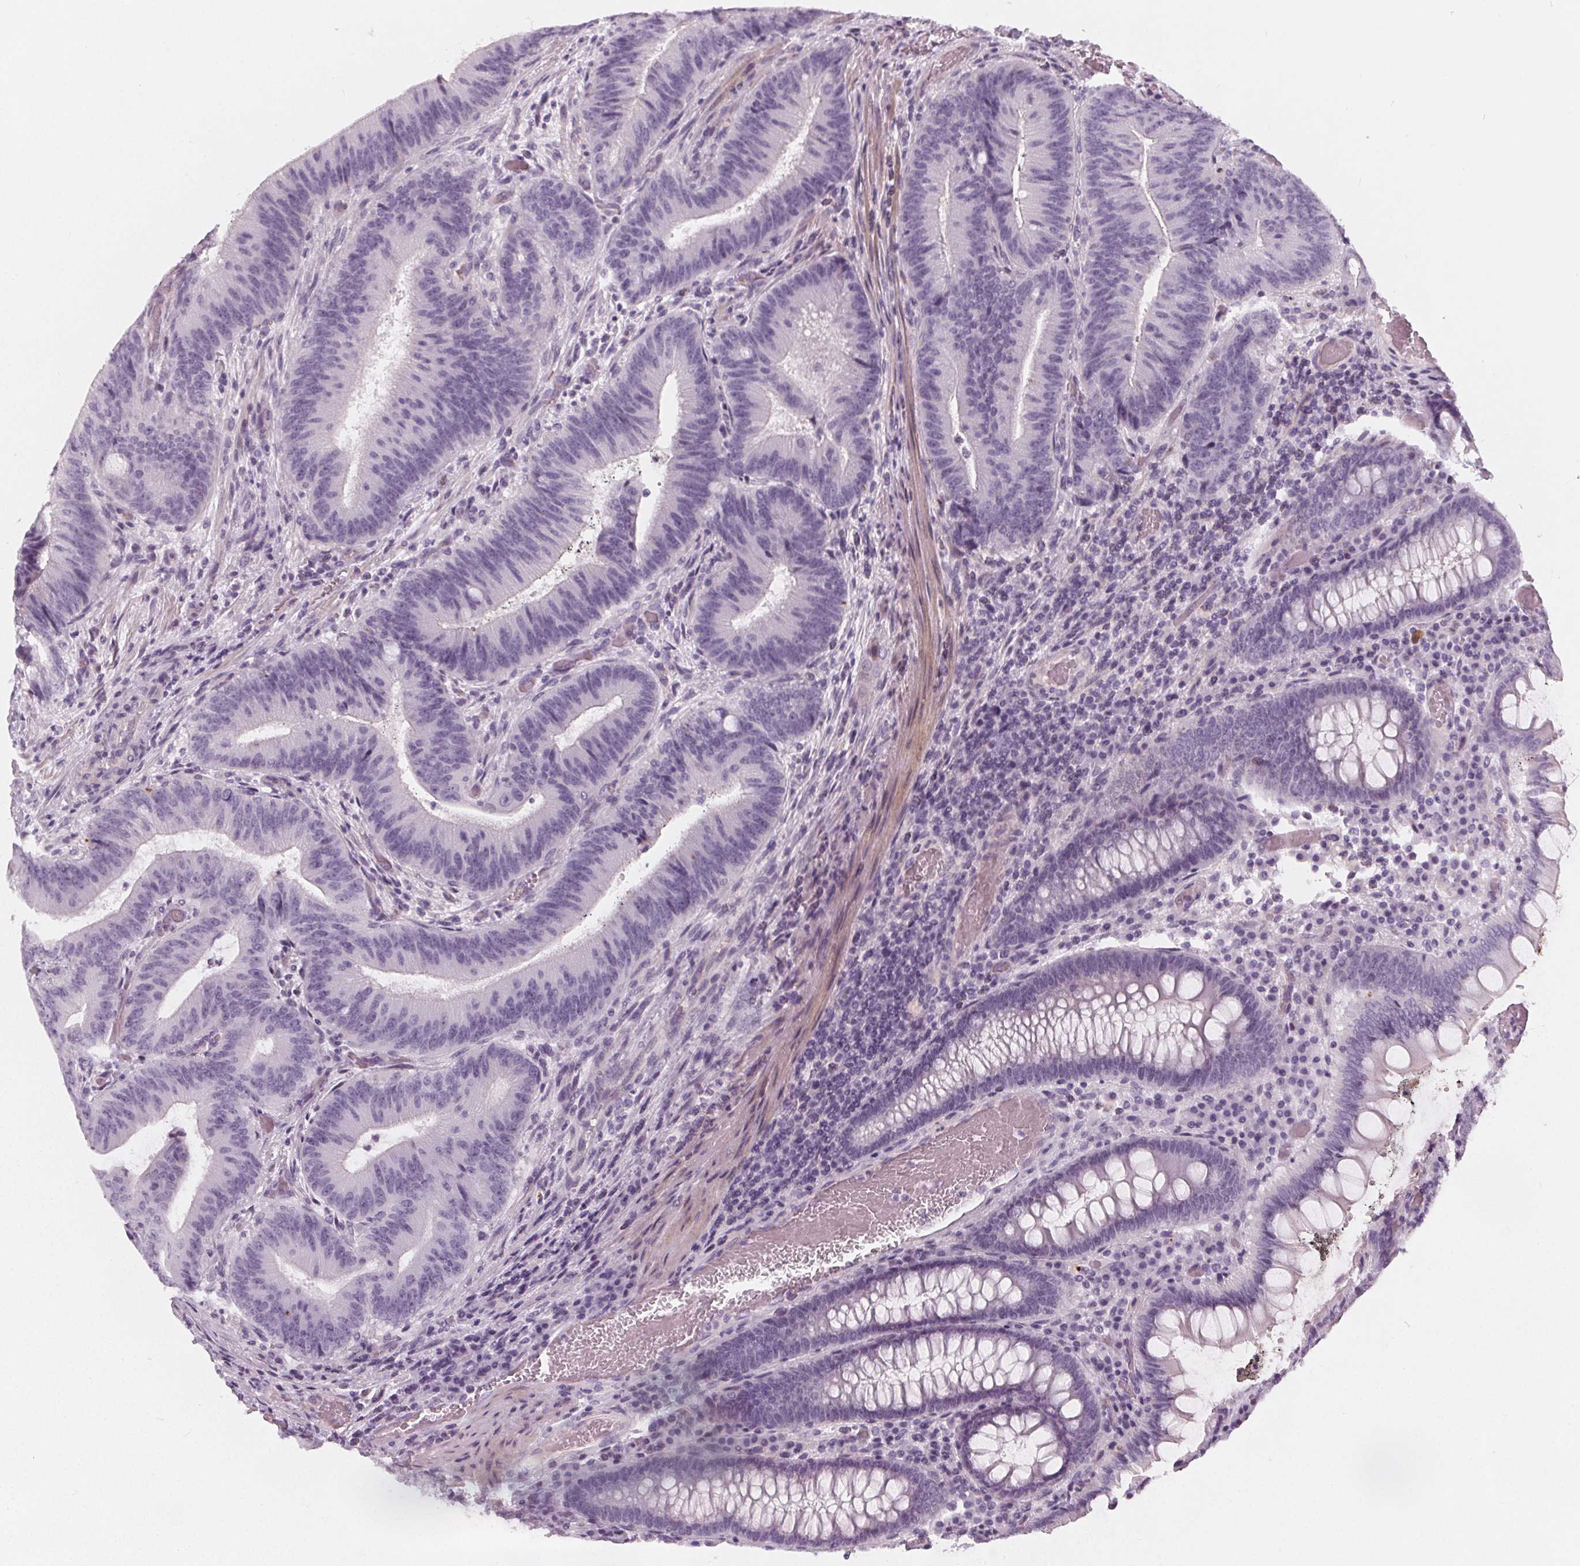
{"staining": {"intensity": "negative", "quantity": "none", "location": "none"}, "tissue": "colorectal cancer", "cell_type": "Tumor cells", "image_type": "cancer", "snomed": [{"axis": "morphology", "description": "Adenocarcinoma, NOS"}, {"axis": "topography", "description": "Colon"}], "caption": "High power microscopy image of an immunohistochemistry micrograph of colorectal cancer (adenocarcinoma), revealing no significant expression in tumor cells.", "gene": "SLC5A12", "patient": {"sex": "female", "age": 43}}